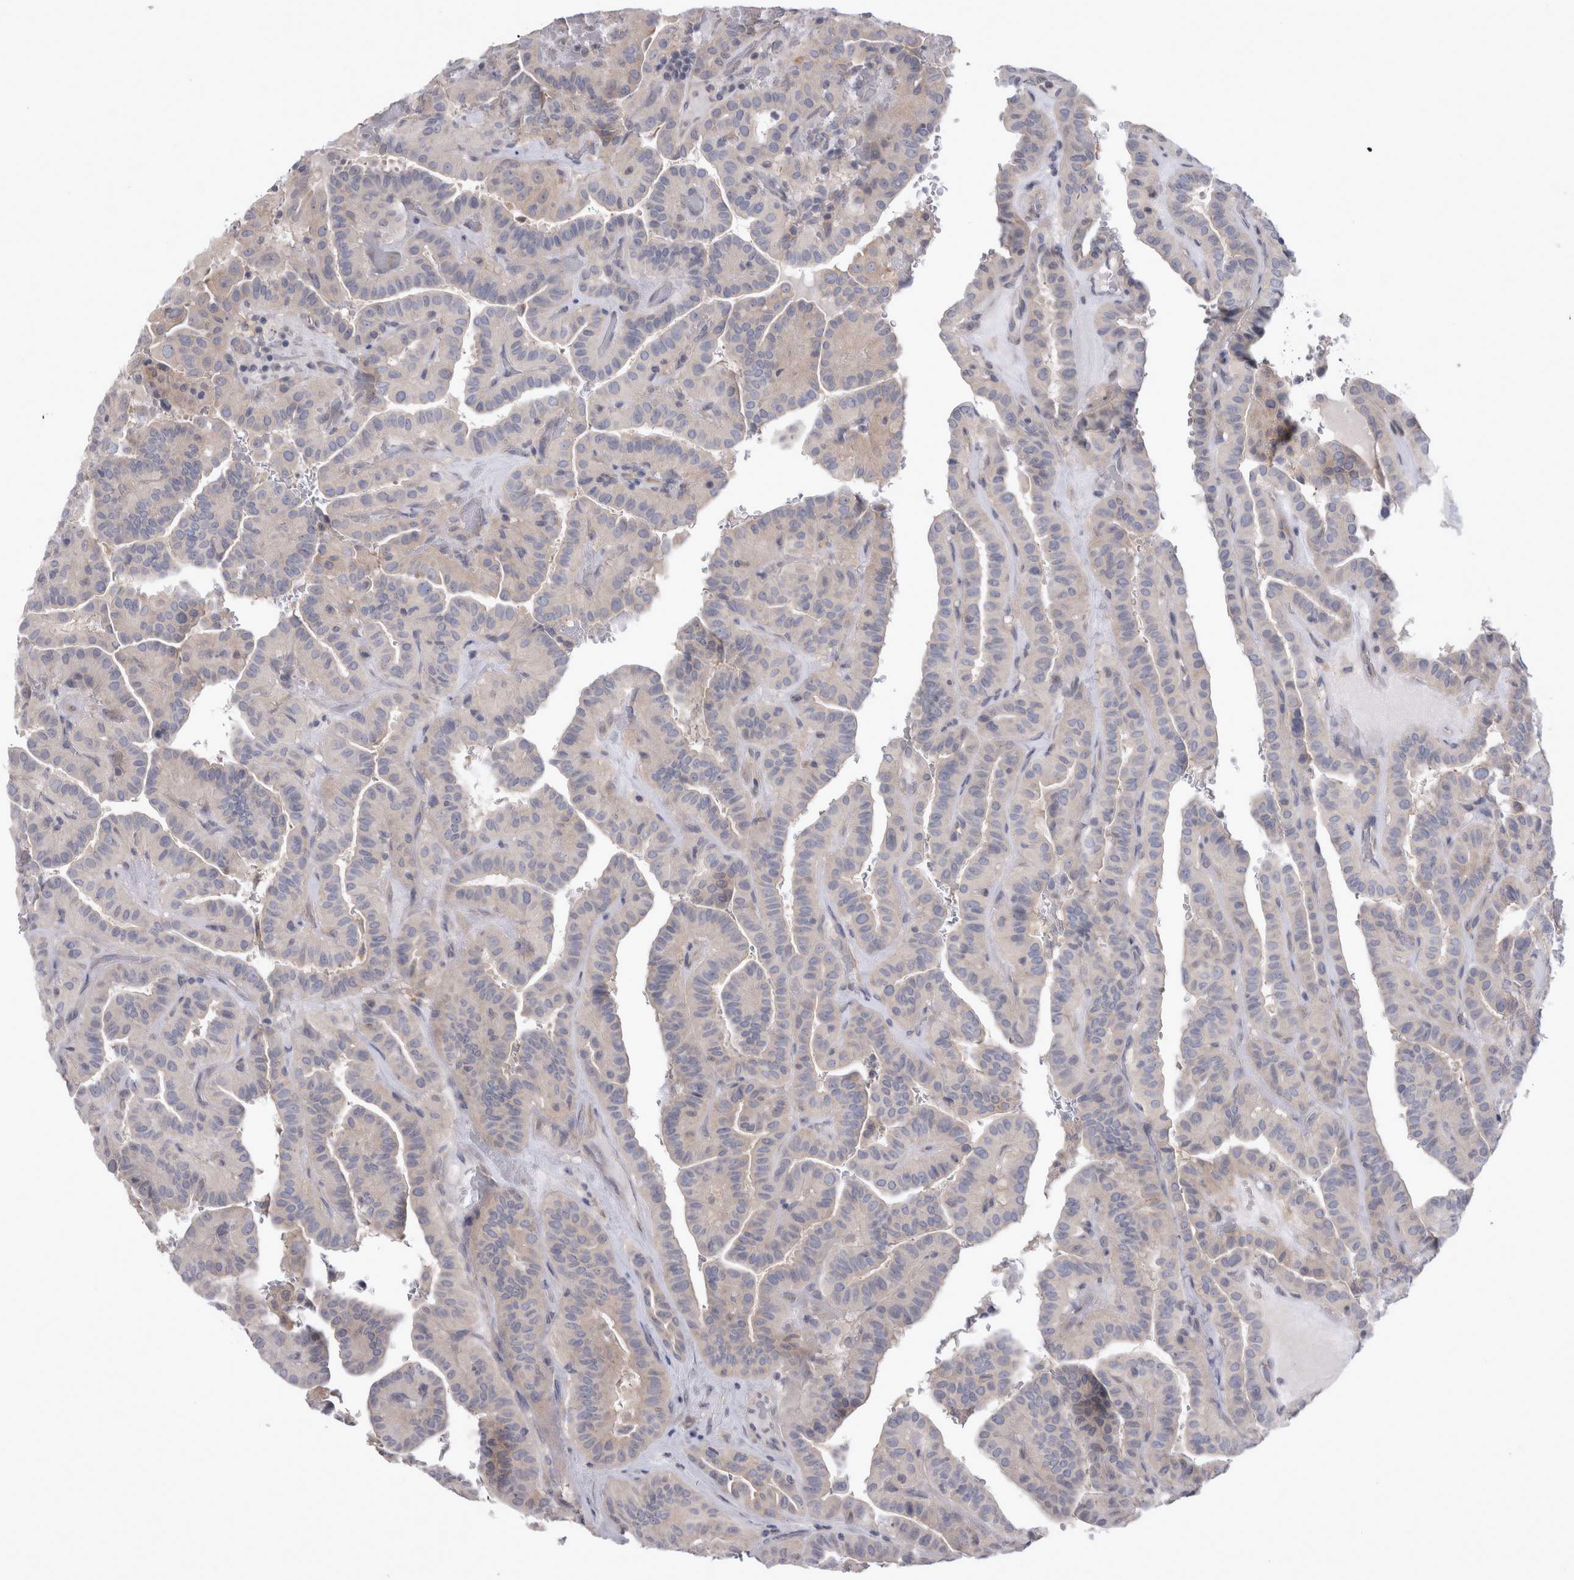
{"staining": {"intensity": "negative", "quantity": "none", "location": "none"}, "tissue": "thyroid cancer", "cell_type": "Tumor cells", "image_type": "cancer", "snomed": [{"axis": "morphology", "description": "Papillary adenocarcinoma, NOS"}, {"axis": "topography", "description": "Thyroid gland"}], "caption": "There is no significant expression in tumor cells of papillary adenocarcinoma (thyroid). Nuclei are stained in blue.", "gene": "LRRC40", "patient": {"sex": "male", "age": 77}}